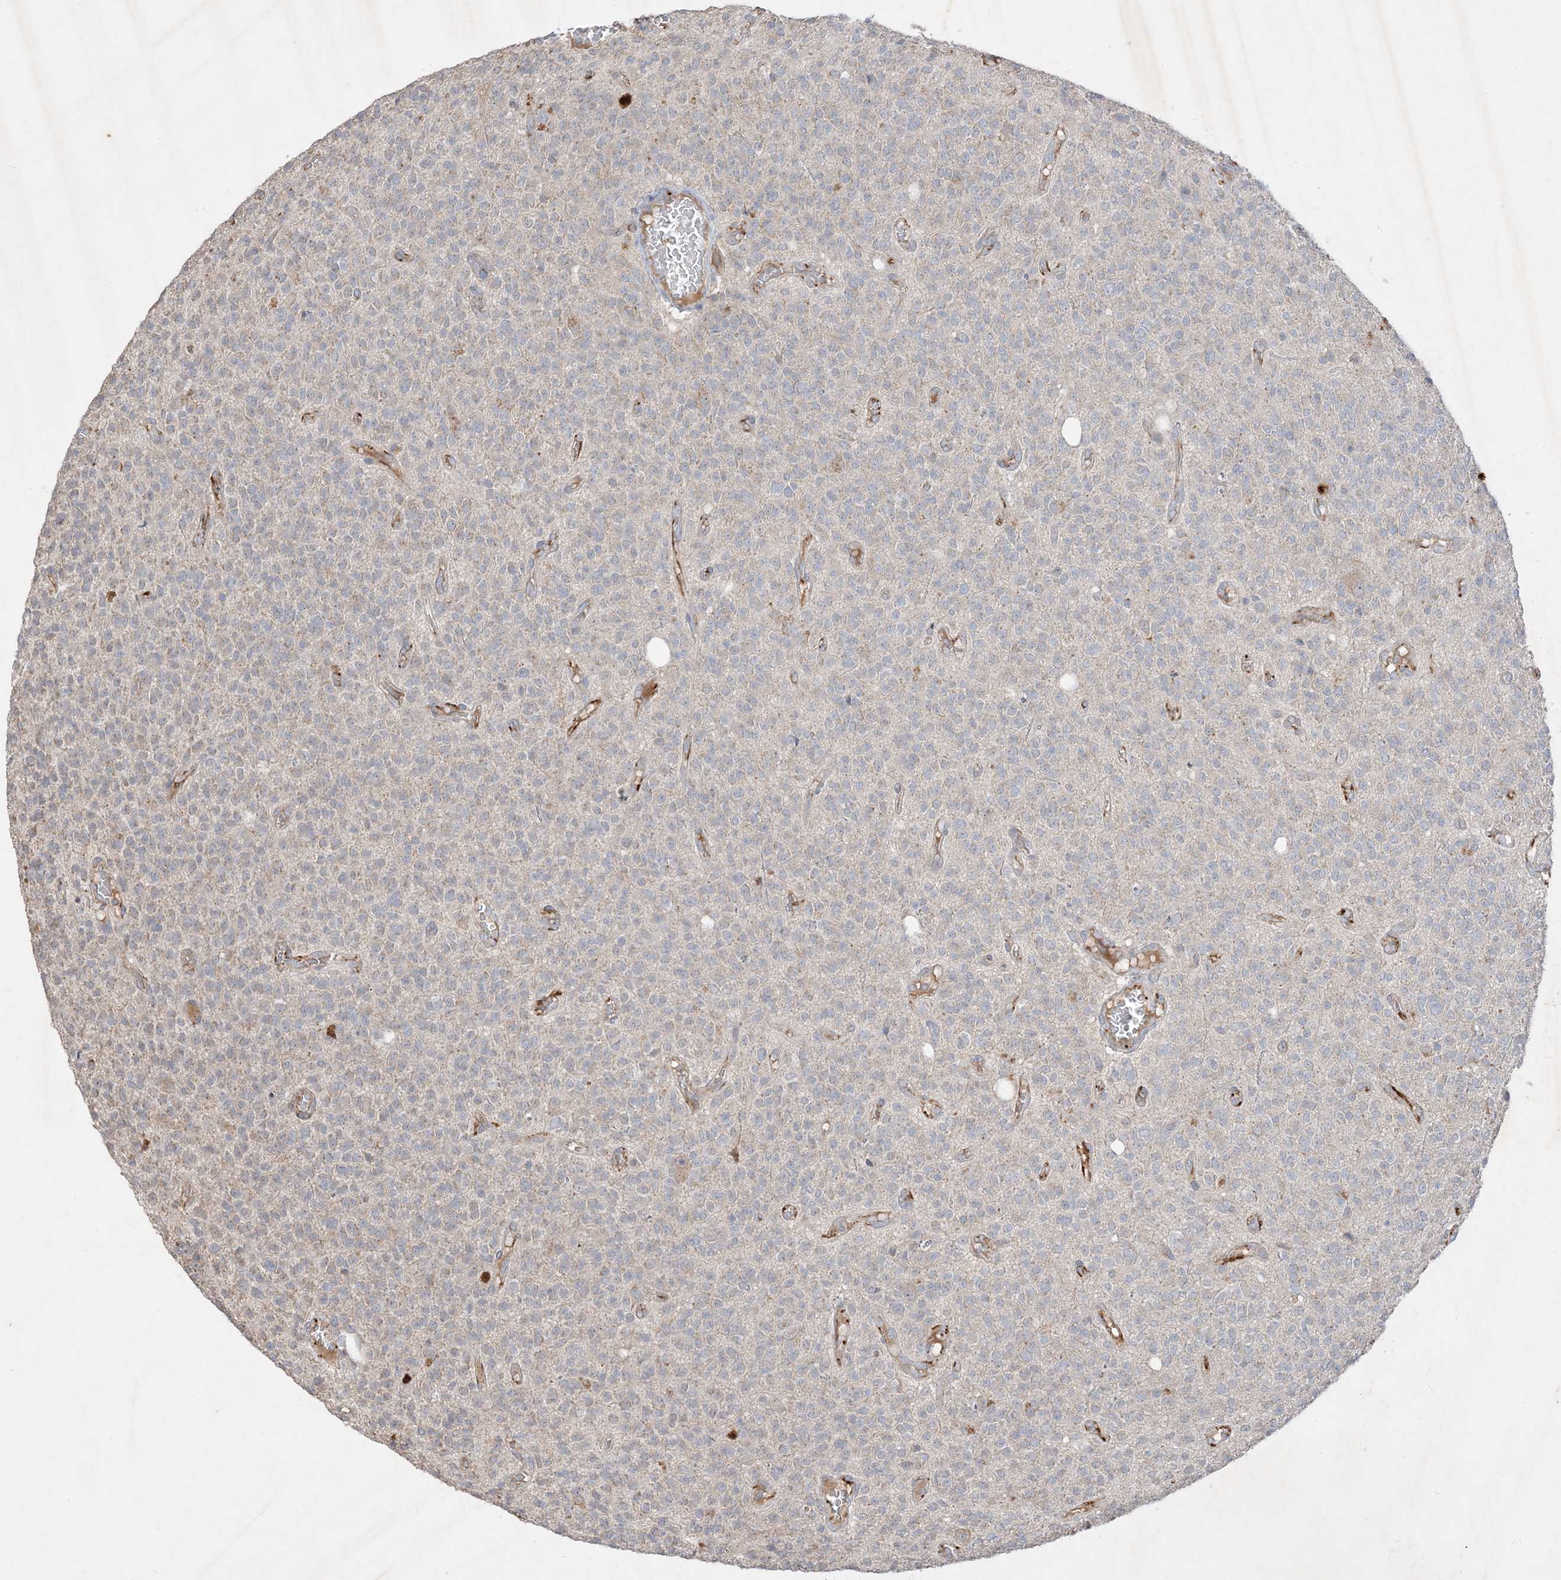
{"staining": {"intensity": "negative", "quantity": "none", "location": "none"}, "tissue": "glioma", "cell_type": "Tumor cells", "image_type": "cancer", "snomed": [{"axis": "morphology", "description": "Glioma, malignant, High grade"}, {"axis": "topography", "description": "Brain"}], "caption": "DAB (3,3'-diaminobenzidine) immunohistochemical staining of human glioma exhibits no significant positivity in tumor cells.", "gene": "PRSS36", "patient": {"sex": "male", "age": 34}}